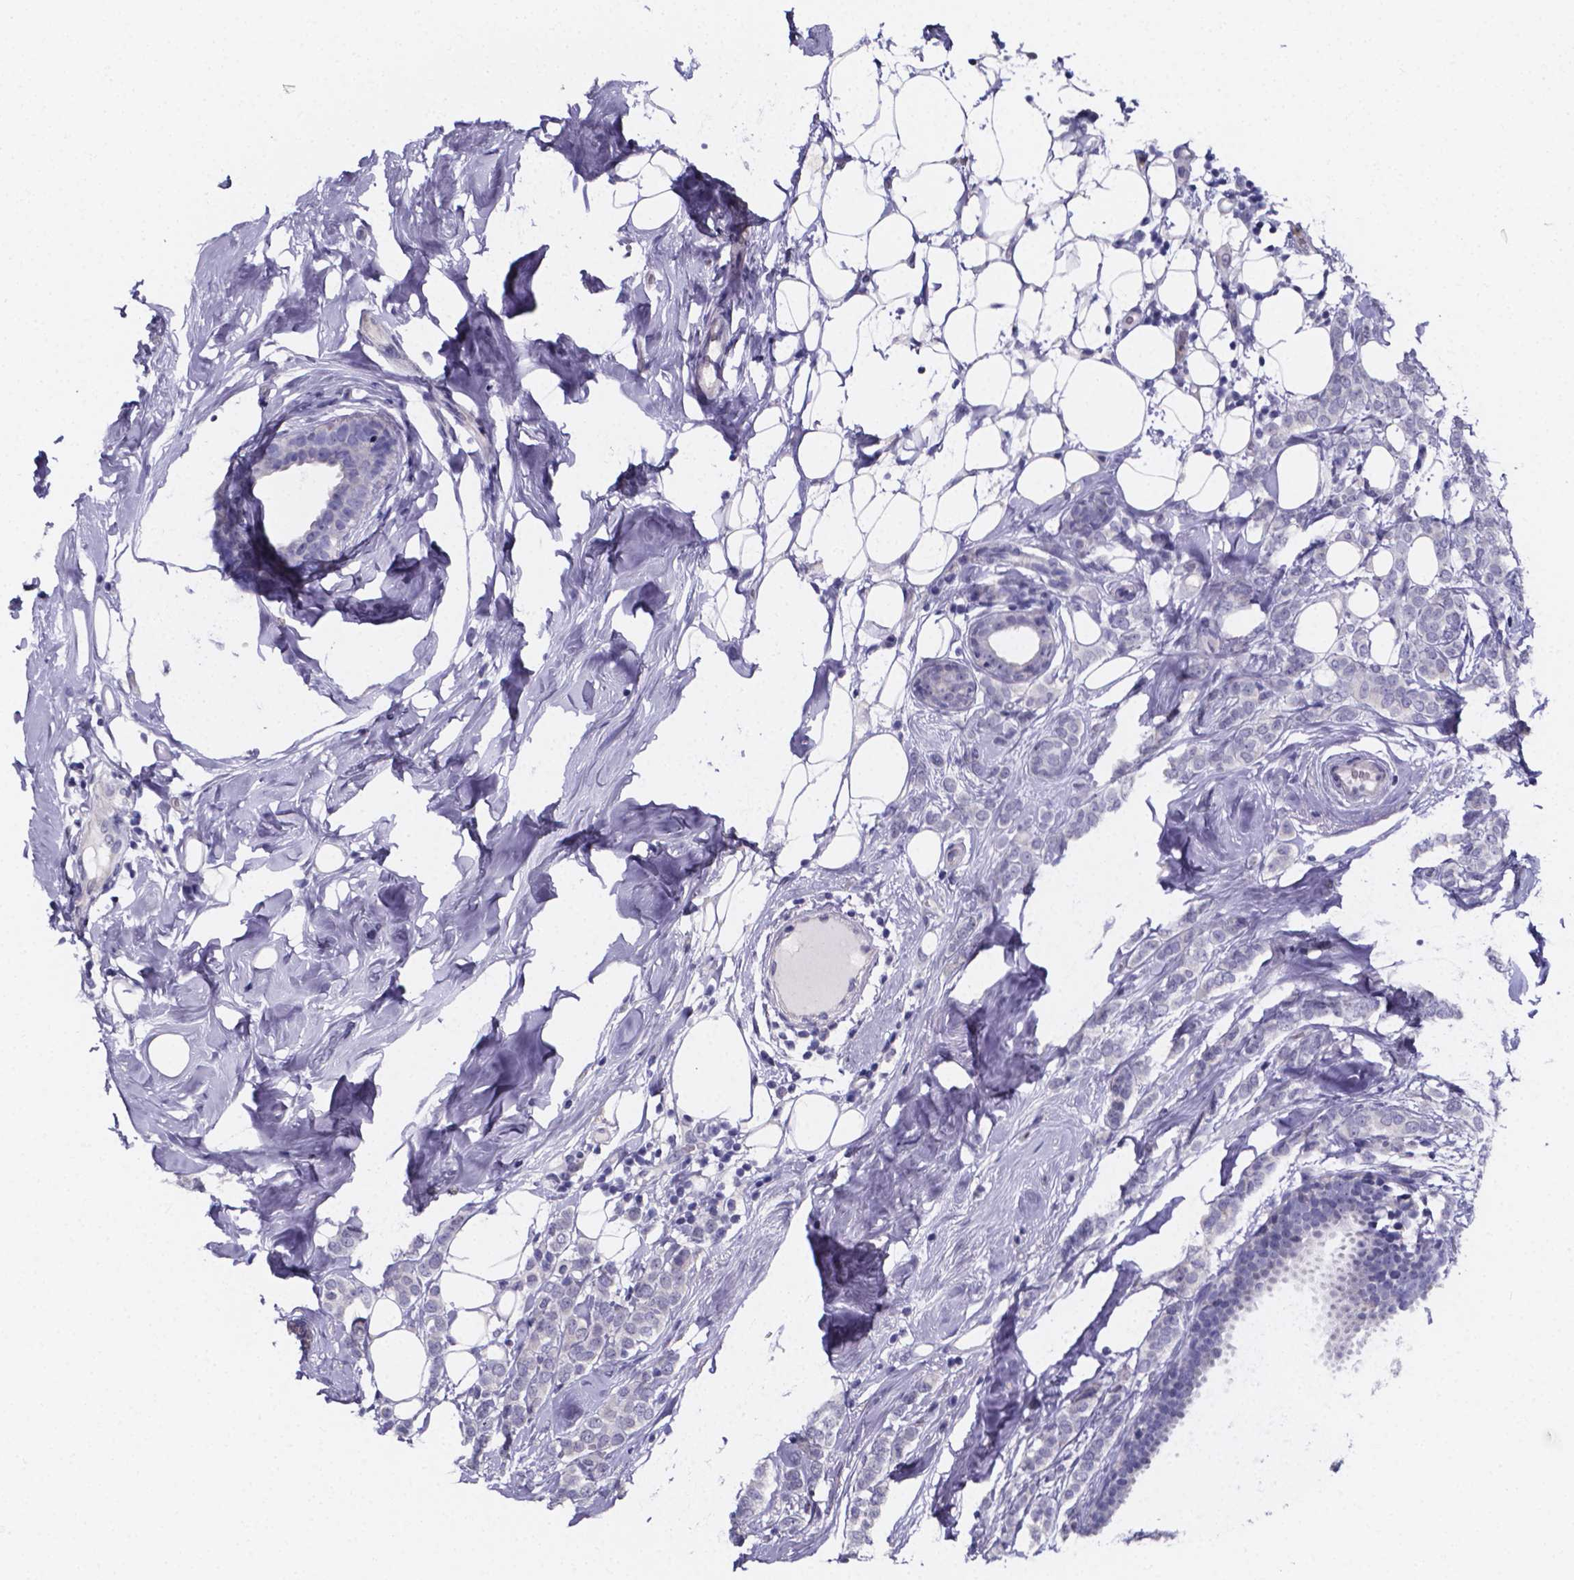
{"staining": {"intensity": "negative", "quantity": "none", "location": "none"}, "tissue": "breast cancer", "cell_type": "Tumor cells", "image_type": "cancer", "snomed": [{"axis": "morphology", "description": "Lobular carcinoma"}, {"axis": "topography", "description": "Breast"}], "caption": "DAB (3,3'-diaminobenzidine) immunohistochemical staining of breast cancer (lobular carcinoma) demonstrates no significant positivity in tumor cells.", "gene": "IZUMO1", "patient": {"sex": "female", "age": 49}}